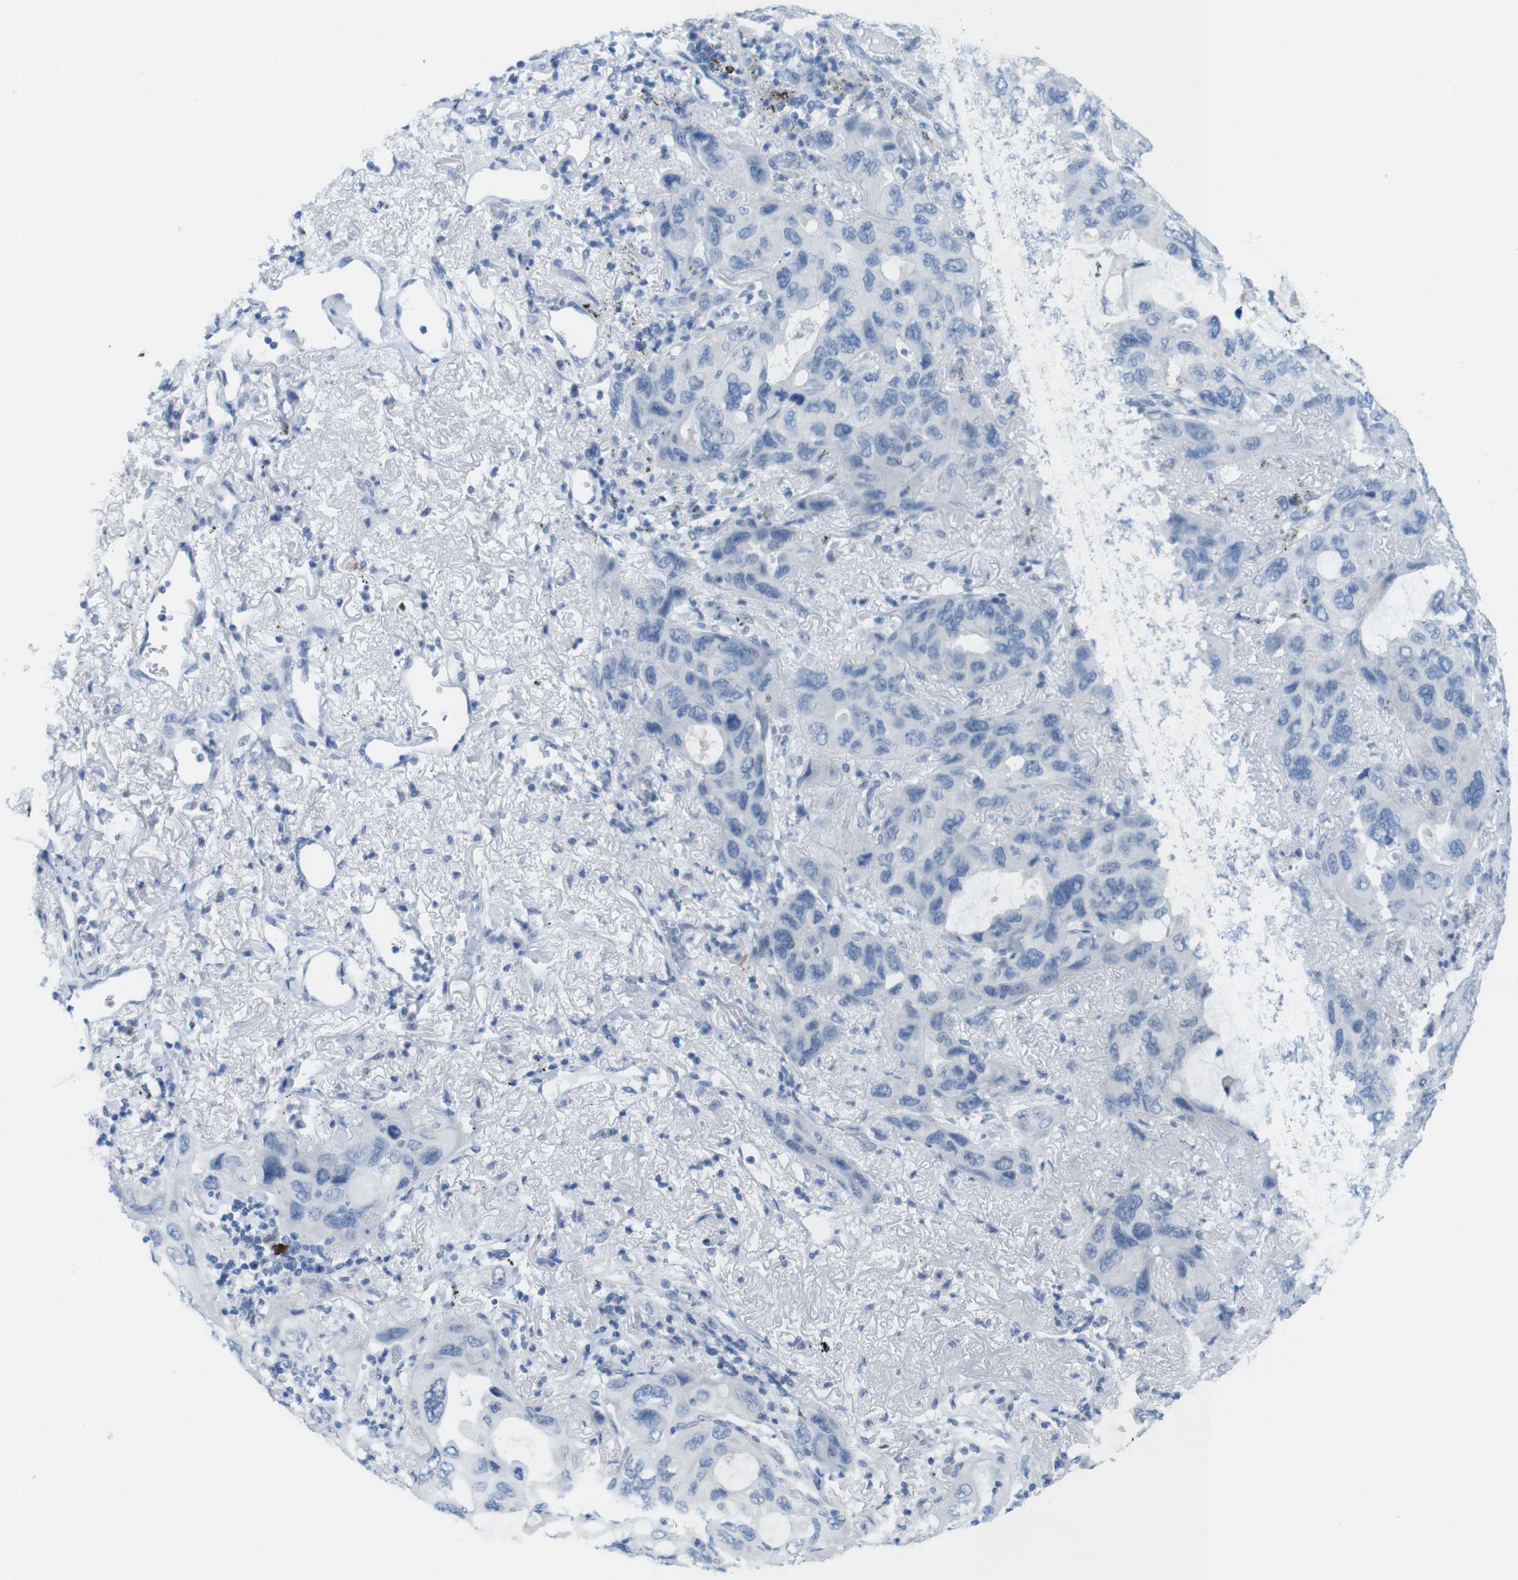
{"staining": {"intensity": "negative", "quantity": "none", "location": "none"}, "tissue": "lung cancer", "cell_type": "Tumor cells", "image_type": "cancer", "snomed": [{"axis": "morphology", "description": "Squamous cell carcinoma, NOS"}, {"axis": "topography", "description": "Lung"}], "caption": "High magnification brightfield microscopy of squamous cell carcinoma (lung) stained with DAB (brown) and counterstained with hematoxylin (blue): tumor cells show no significant expression.", "gene": "OPN1SW", "patient": {"sex": "female", "age": 73}}